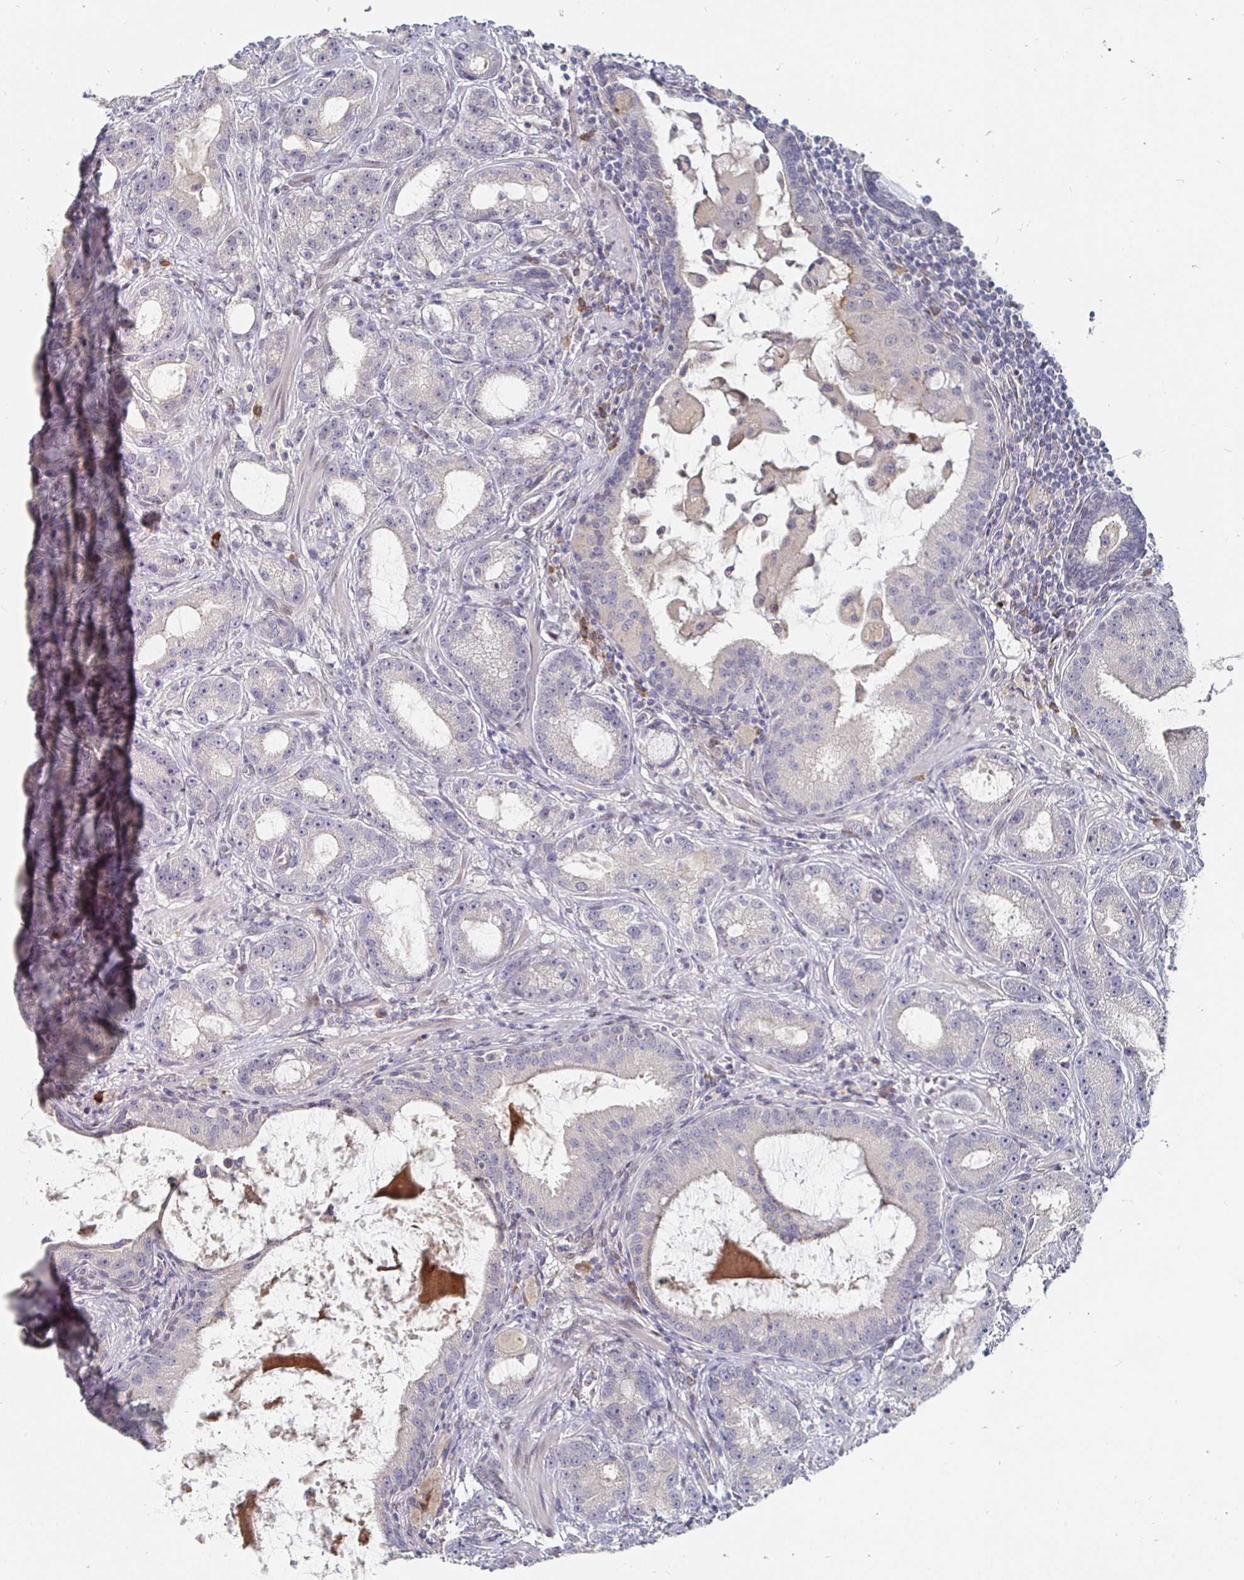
{"staining": {"intensity": "negative", "quantity": "none", "location": "none"}, "tissue": "prostate cancer", "cell_type": "Tumor cells", "image_type": "cancer", "snomed": [{"axis": "morphology", "description": "Adenocarcinoma, High grade"}, {"axis": "topography", "description": "Prostate"}], "caption": "Protein analysis of prostate adenocarcinoma (high-grade) shows no significant positivity in tumor cells.", "gene": "MEIS1", "patient": {"sex": "male", "age": 65}}